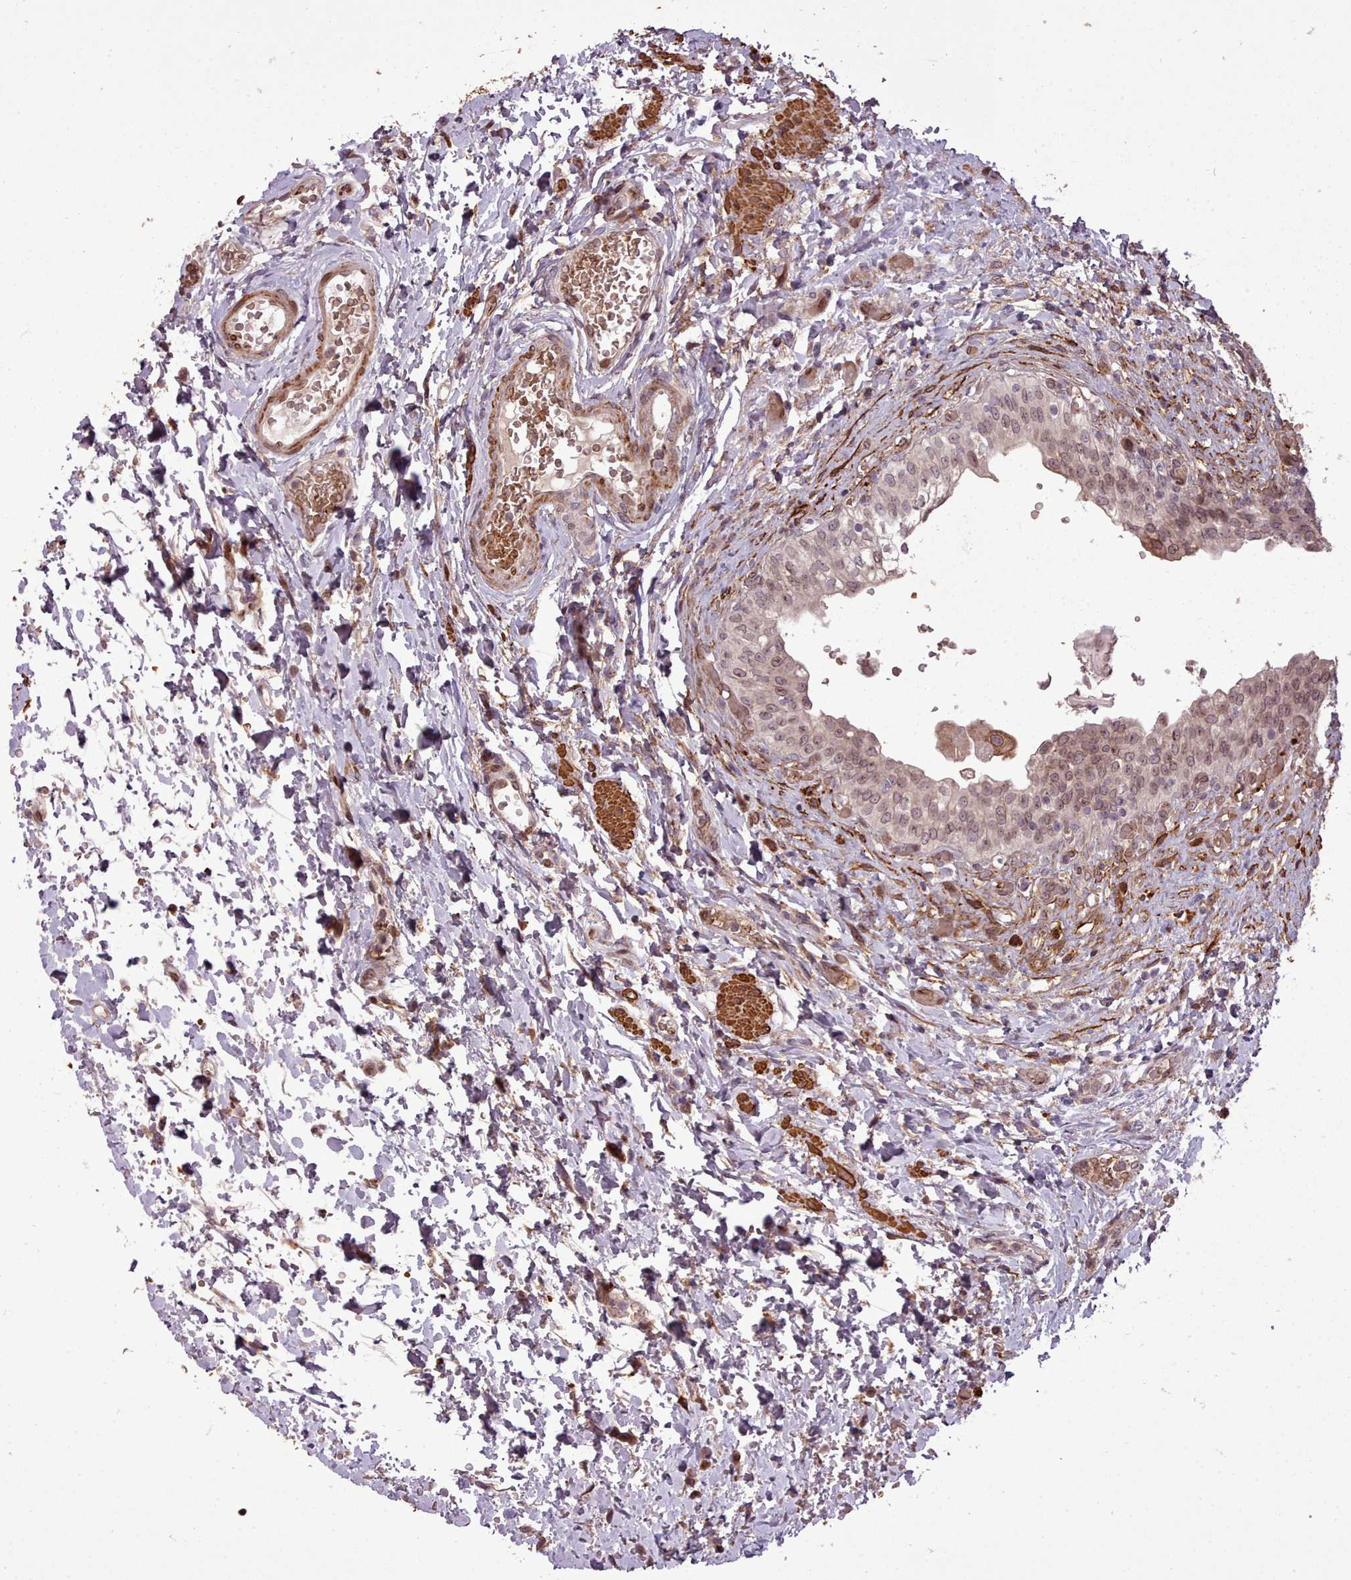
{"staining": {"intensity": "moderate", "quantity": "25%-75%", "location": "cytoplasmic/membranous,nuclear"}, "tissue": "urinary bladder", "cell_type": "Urothelial cells", "image_type": "normal", "snomed": [{"axis": "morphology", "description": "Normal tissue, NOS"}, {"axis": "topography", "description": "Urinary bladder"}], "caption": "A histopathology image showing moderate cytoplasmic/membranous,nuclear expression in about 25%-75% of urothelial cells in unremarkable urinary bladder, as visualized by brown immunohistochemical staining.", "gene": "CABP1", "patient": {"sex": "male", "age": 69}}